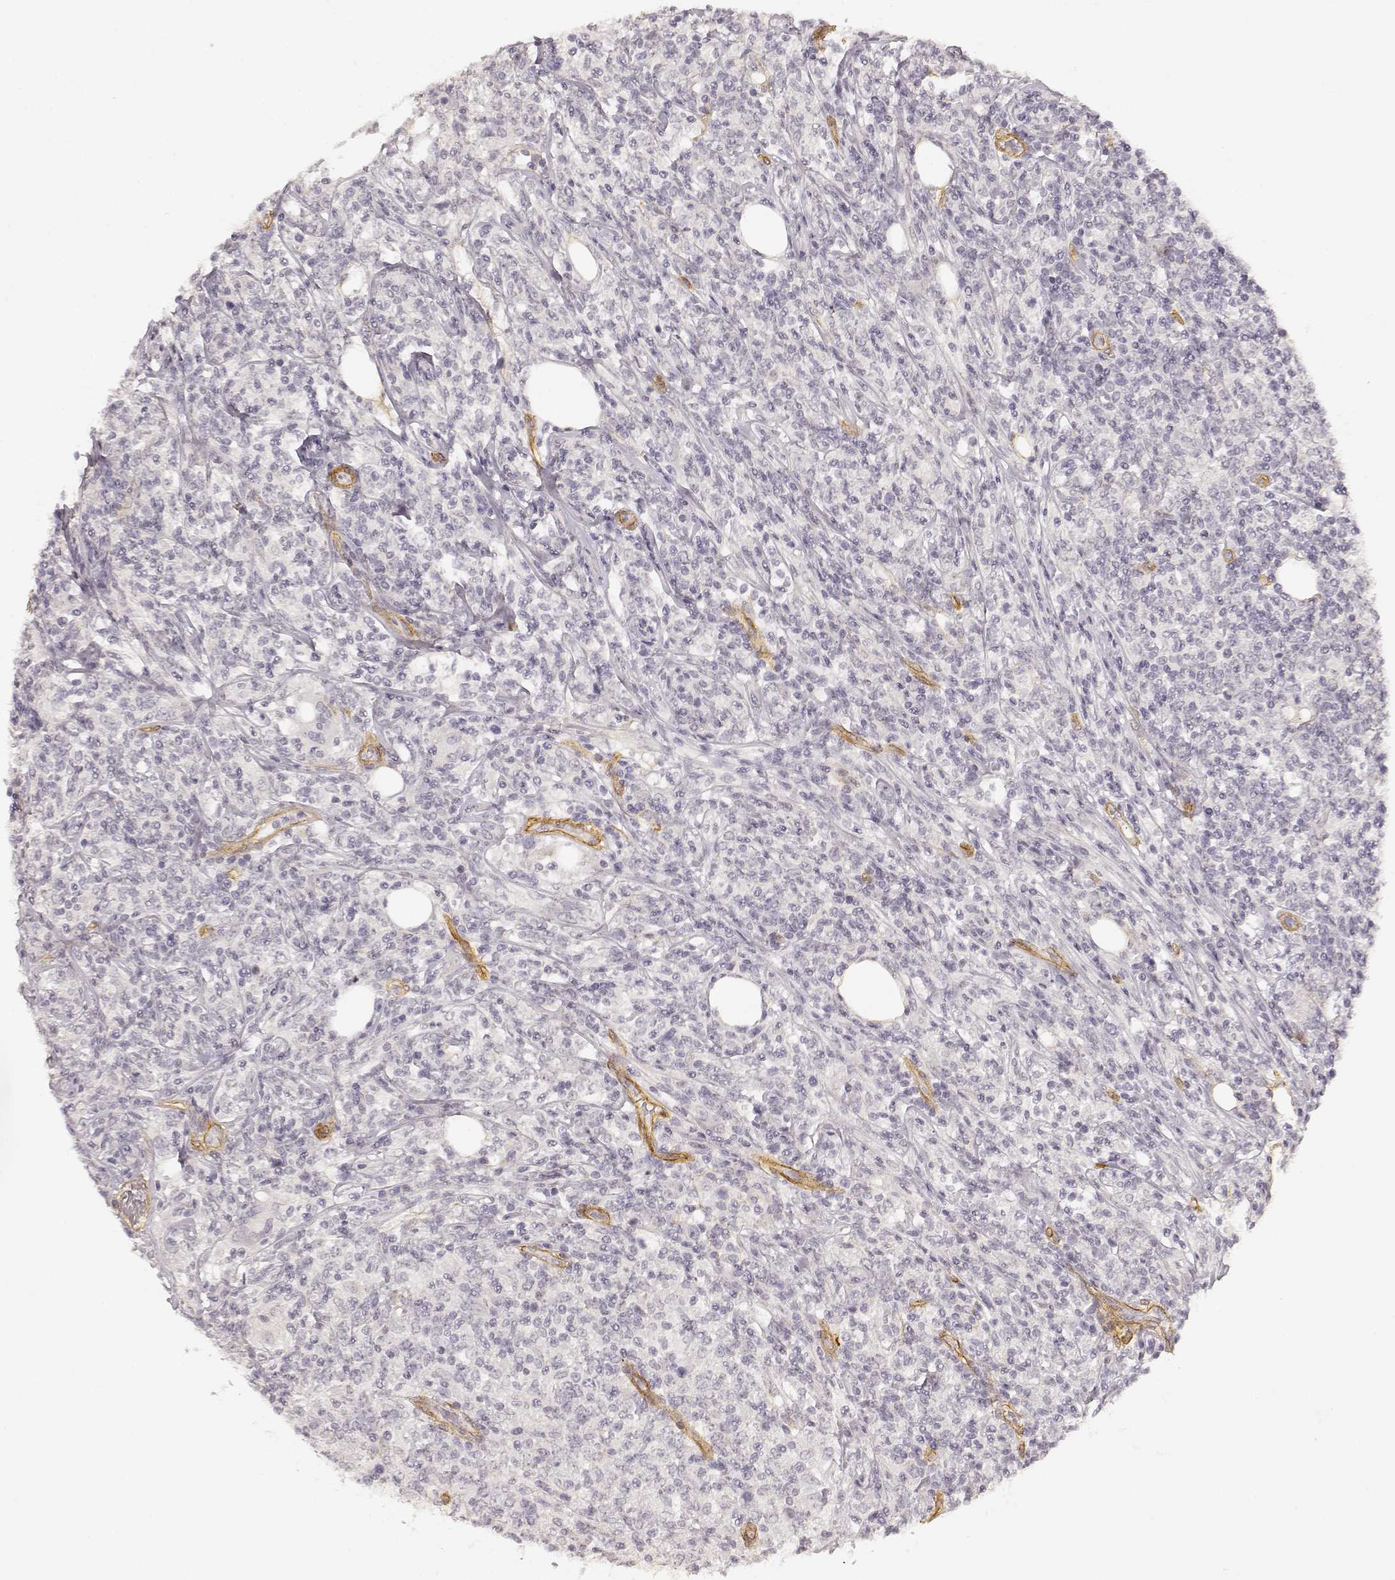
{"staining": {"intensity": "negative", "quantity": "none", "location": "none"}, "tissue": "lymphoma", "cell_type": "Tumor cells", "image_type": "cancer", "snomed": [{"axis": "morphology", "description": "Malignant lymphoma, non-Hodgkin's type, High grade"}, {"axis": "topography", "description": "Lymph node"}], "caption": "DAB immunohistochemical staining of lymphoma demonstrates no significant positivity in tumor cells. (DAB immunohistochemistry (IHC) with hematoxylin counter stain).", "gene": "LAMA4", "patient": {"sex": "female", "age": 84}}